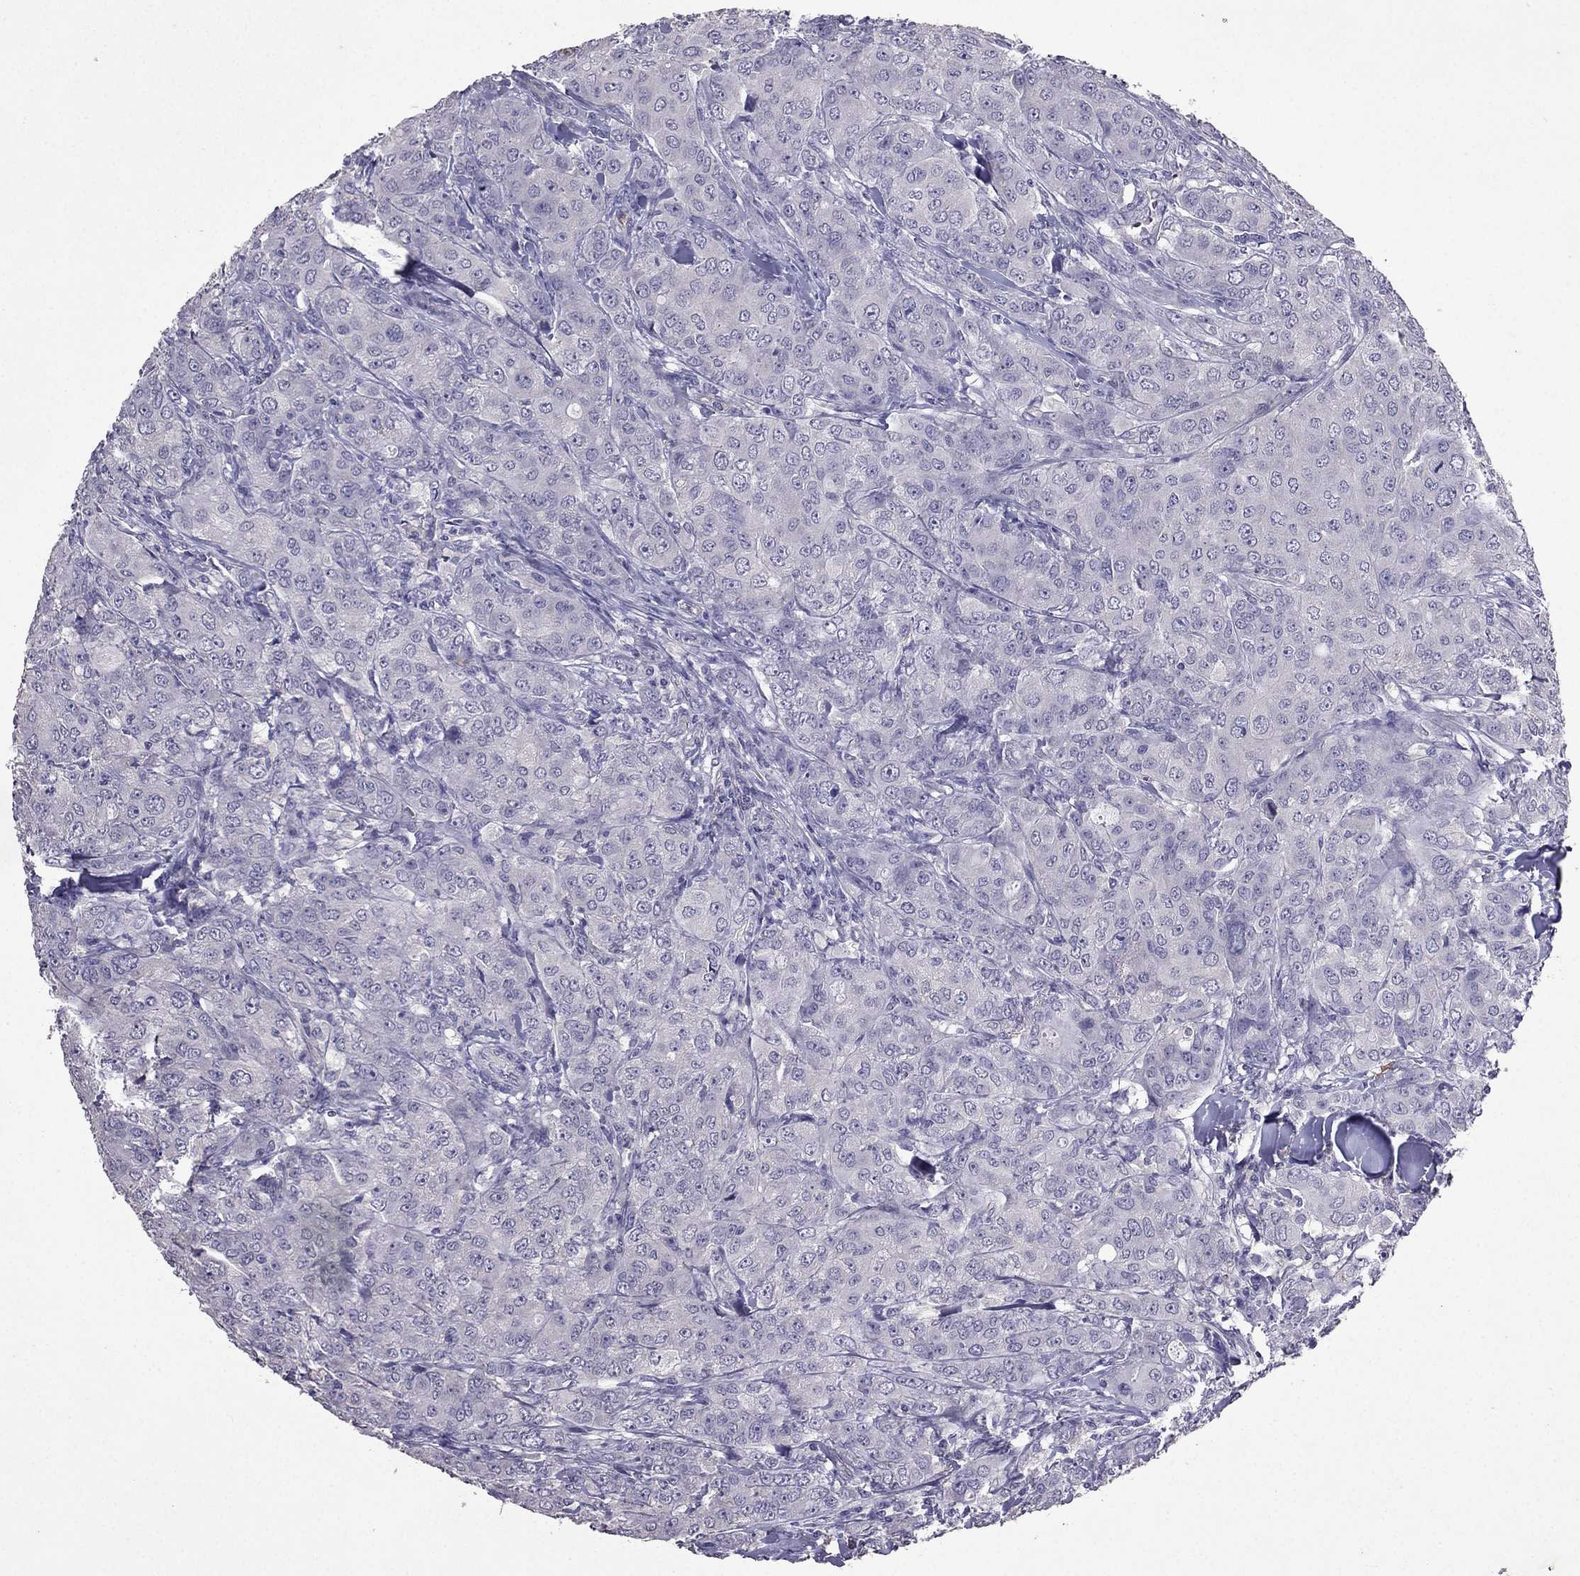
{"staining": {"intensity": "negative", "quantity": "none", "location": "none"}, "tissue": "breast cancer", "cell_type": "Tumor cells", "image_type": "cancer", "snomed": [{"axis": "morphology", "description": "Duct carcinoma"}, {"axis": "topography", "description": "Breast"}], "caption": "Tumor cells are negative for protein expression in human breast invasive ductal carcinoma.", "gene": "RFLNB", "patient": {"sex": "female", "age": 43}}